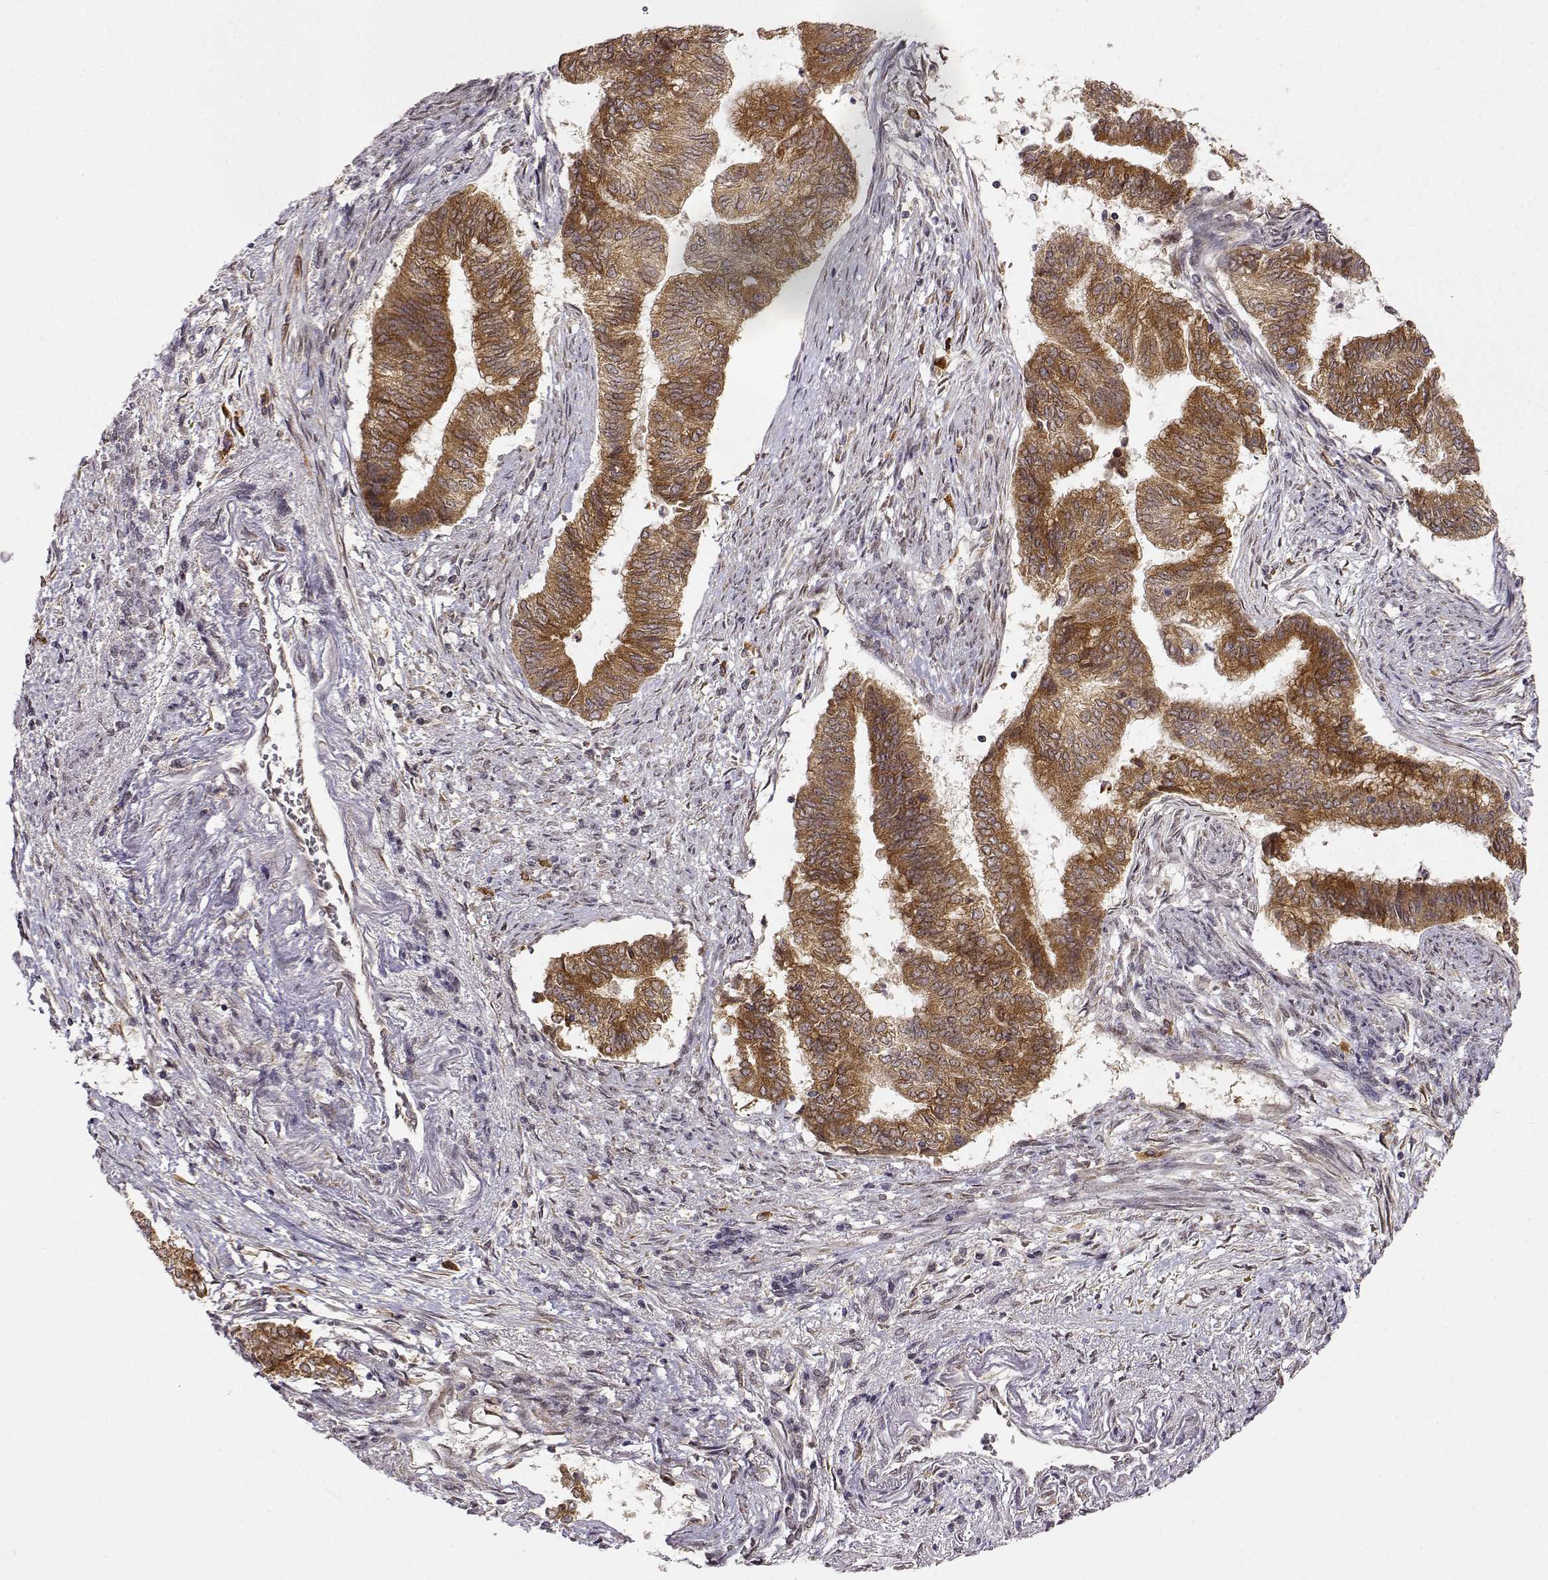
{"staining": {"intensity": "moderate", "quantity": ">75%", "location": "cytoplasmic/membranous"}, "tissue": "endometrial cancer", "cell_type": "Tumor cells", "image_type": "cancer", "snomed": [{"axis": "morphology", "description": "Adenocarcinoma, NOS"}, {"axis": "topography", "description": "Endometrium"}], "caption": "Protein staining of endometrial adenocarcinoma tissue demonstrates moderate cytoplasmic/membranous positivity in about >75% of tumor cells.", "gene": "ERGIC2", "patient": {"sex": "female", "age": 65}}